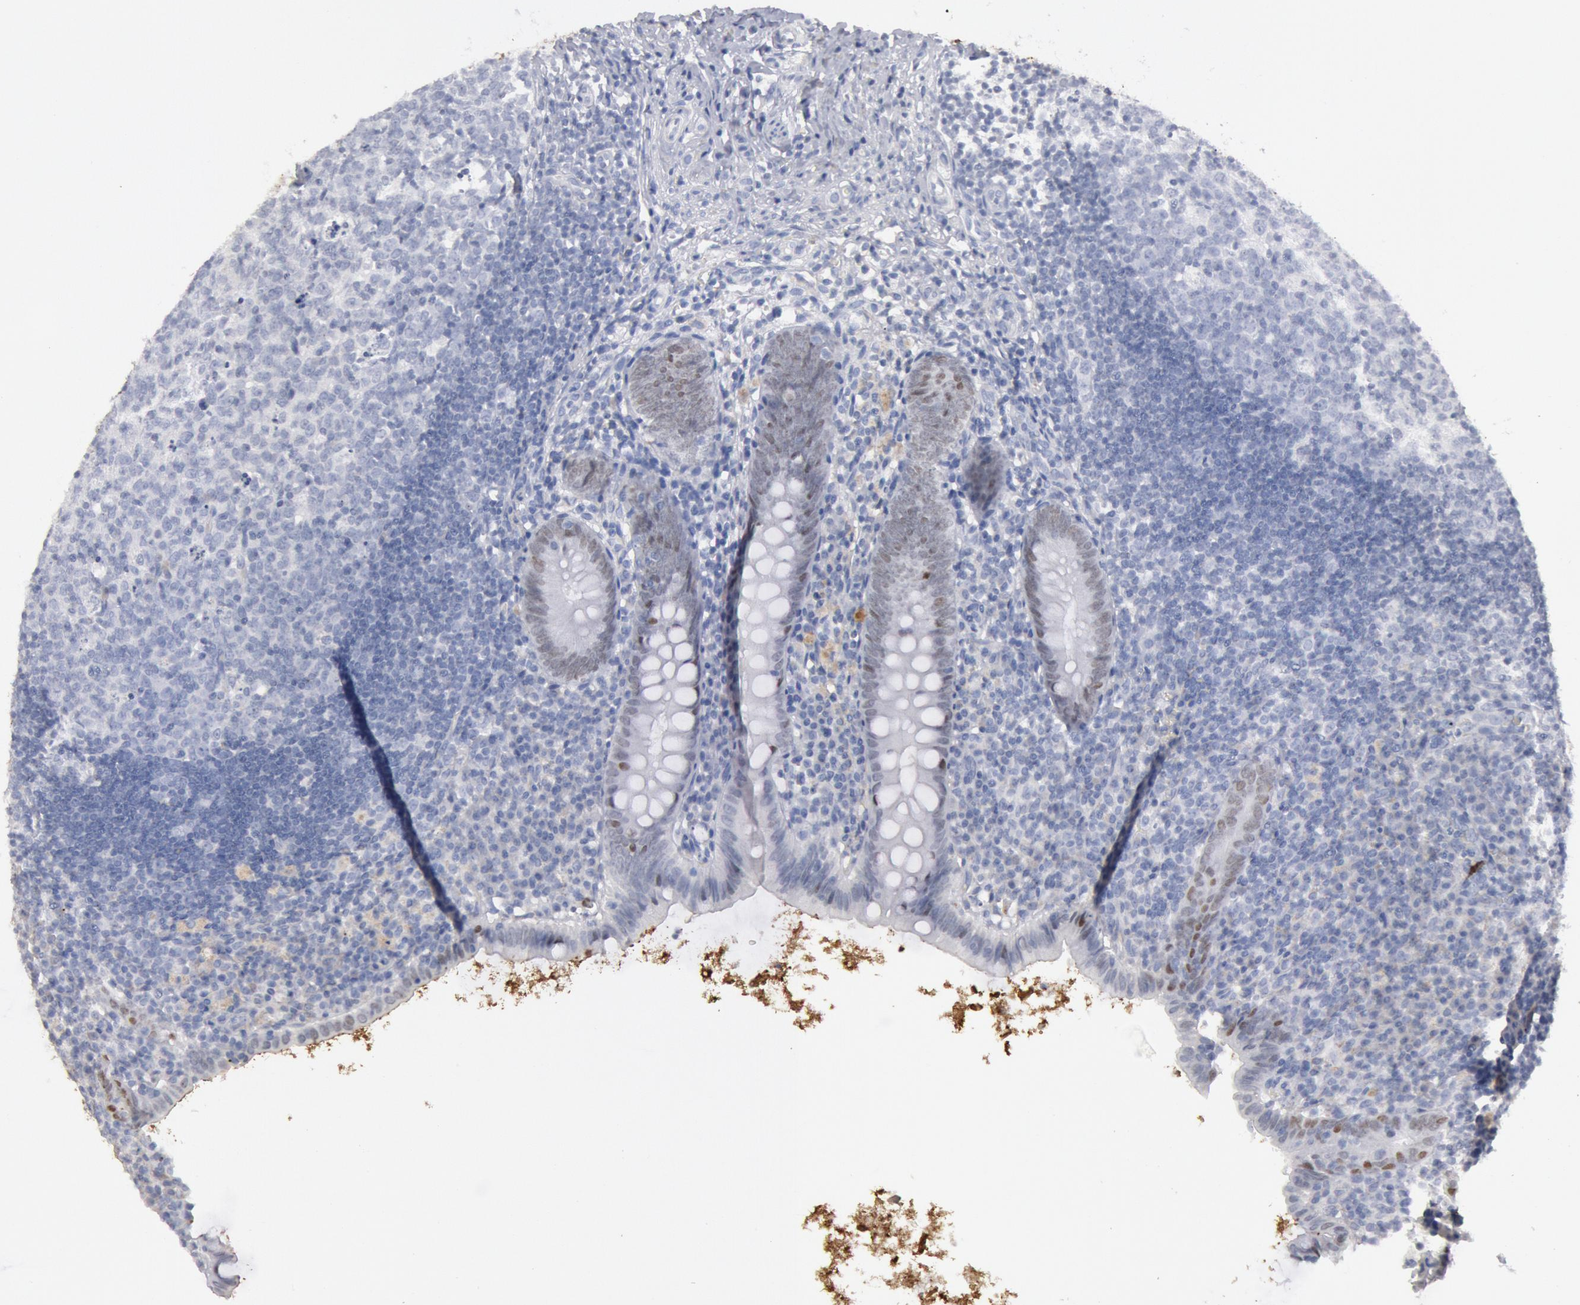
{"staining": {"intensity": "weak", "quantity": ">75%", "location": "nuclear"}, "tissue": "appendix", "cell_type": "Glandular cells", "image_type": "normal", "snomed": [{"axis": "morphology", "description": "Normal tissue, NOS"}, {"axis": "topography", "description": "Appendix"}], "caption": "Glandular cells reveal low levels of weak nuclear staining in approximately >75% of cells in normal appendix. (DAB IHC, brown staining for protein, blue staining for nuclei).", "gene": "FOXA2", "patient": {"sex": "female", "age": 9}}